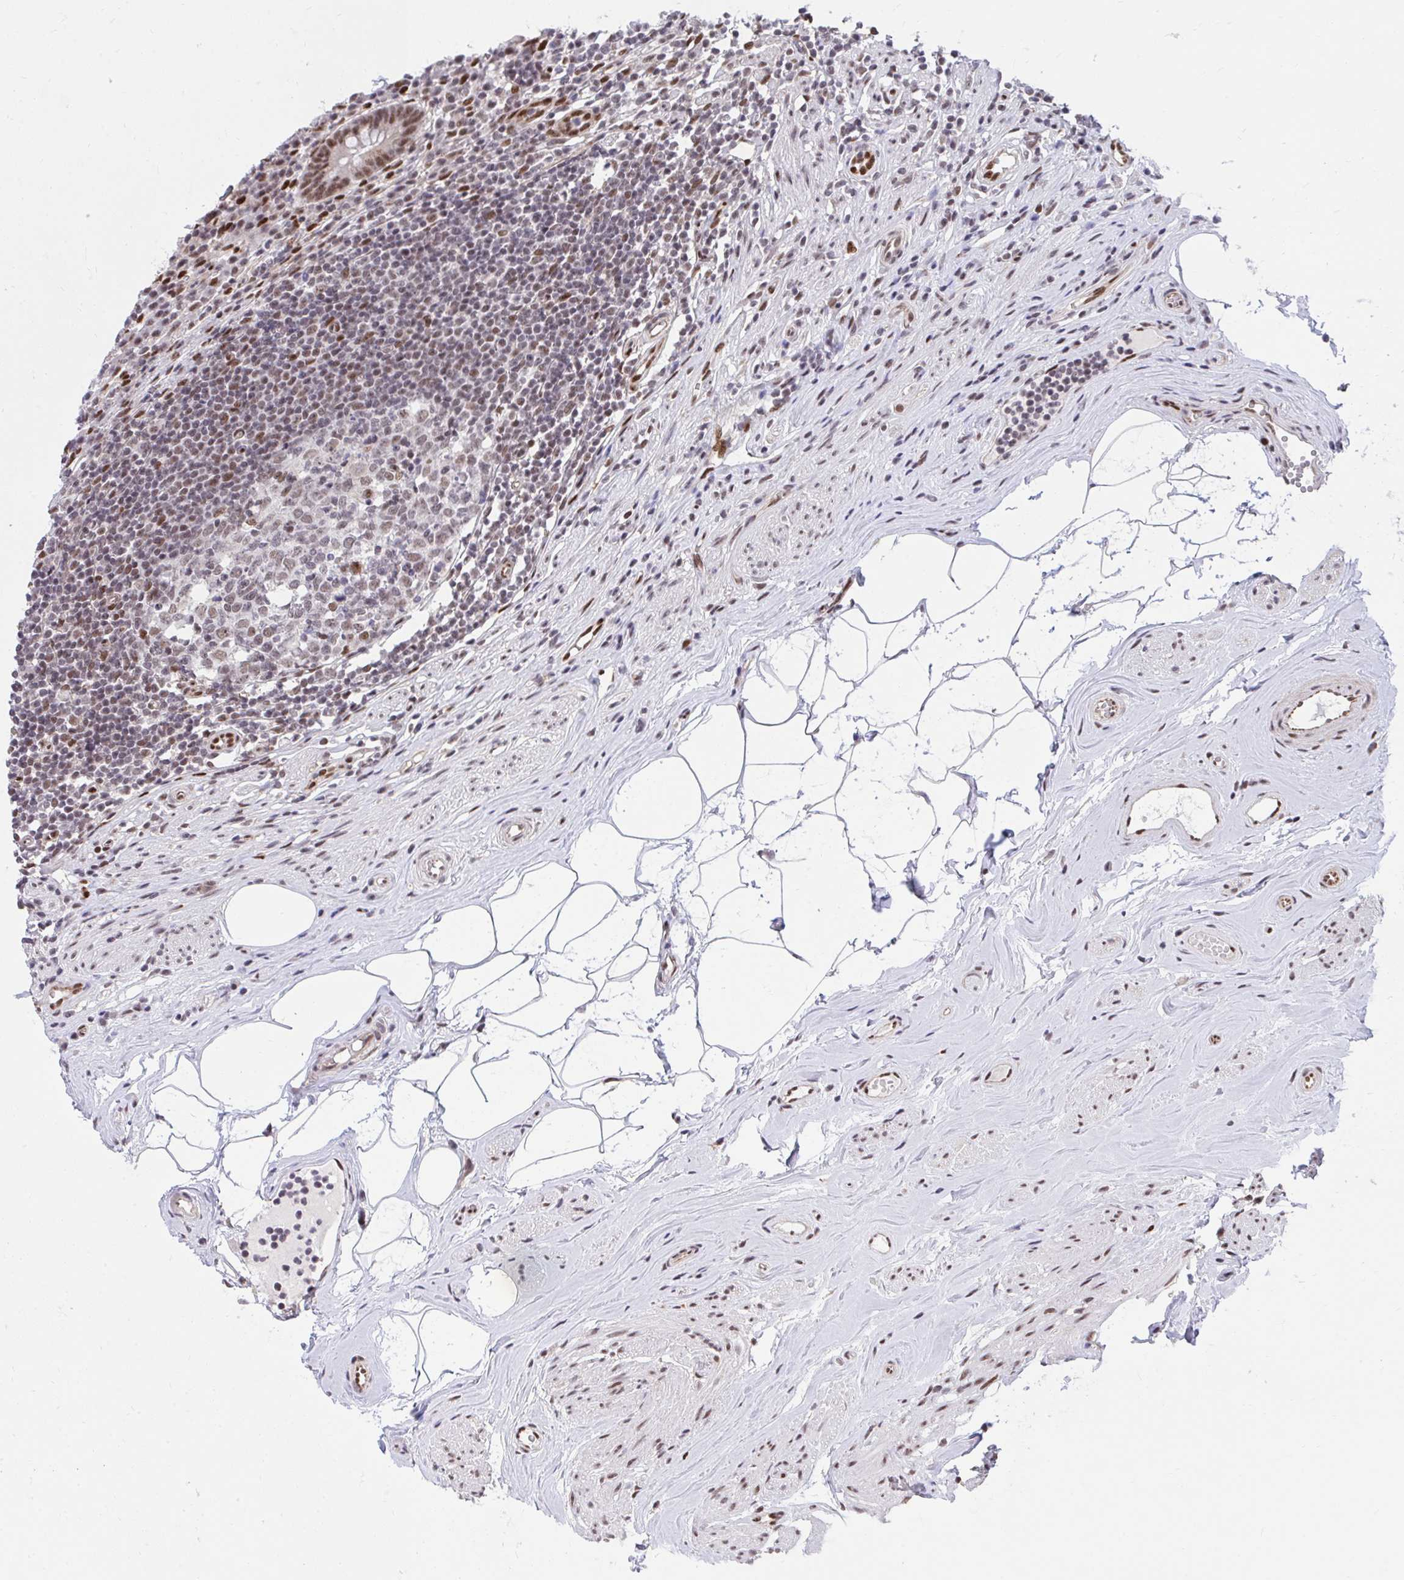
{"staining": {"intensity": "strong", "quantity": ">75%", "location": "cytoplasmic/membranous,nuclear"}, "tissue": "appendix", "cell_type": "Glandular cells", "image_type": "normal", "snomed": [{"axis": "morphology", "description": "Normal tissue, NOS"}, {"axis": "topography", "description": "Appendix"}], "caption": "Protein staining of unremarkable appendix displays strong cytoplasmic/membranous,nuclear expression in approximately >75% of glandular cells.", "gene": "HOXA4", "patient": {"sex": "female", "age": 56}}